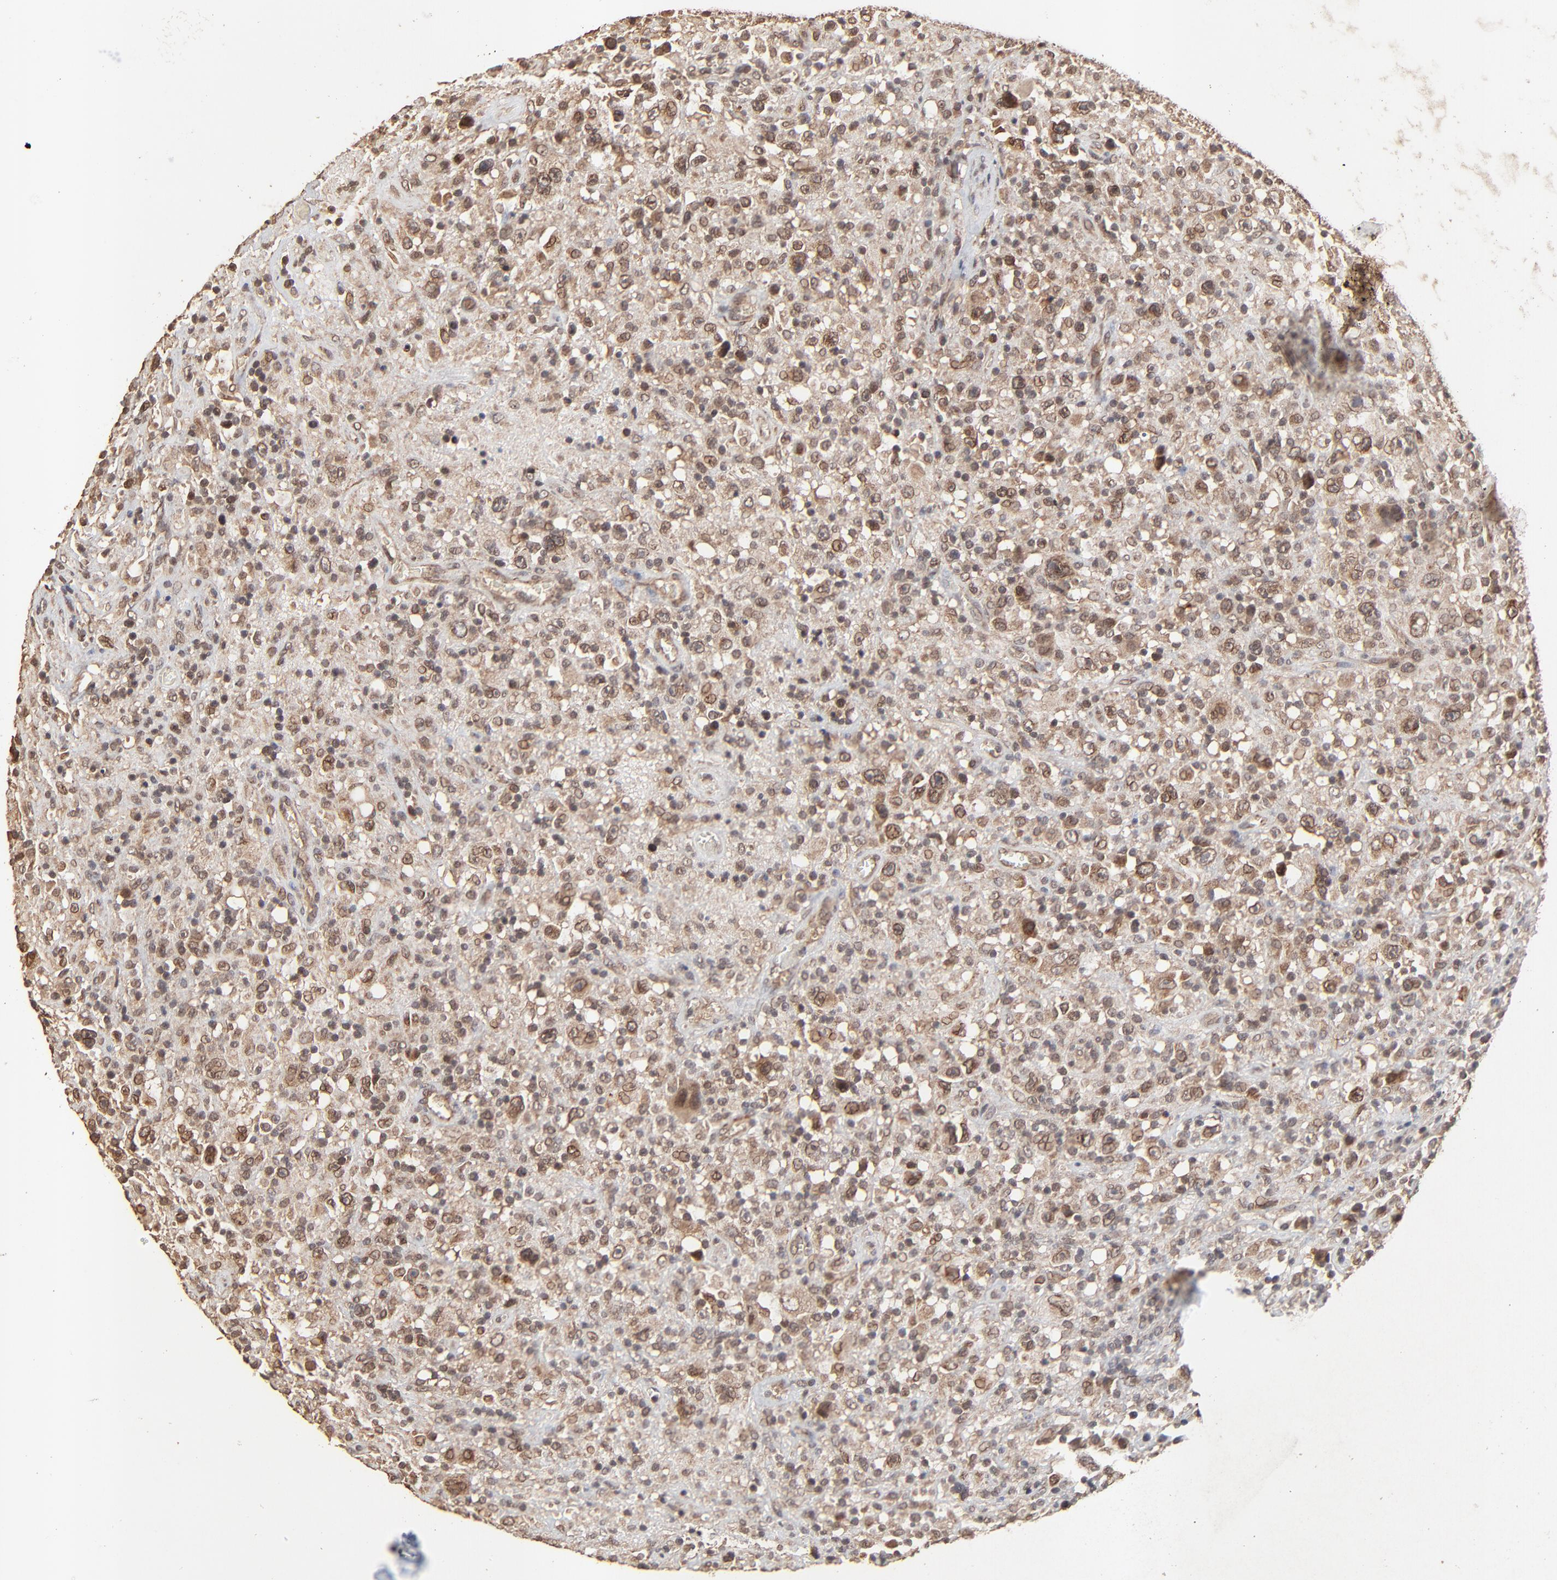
{"staining": {"intensity": "moderate", "quantity": "<25%", "location": "cytoplasmic/membranous"}, "tissue": "lymphoma", "cell_type": "Tumor cells", "image_type": "cancer", "snomed": [{"axis": "morphology", "description": "Hodgkin's disease, NOS"}, {"axis": "topography", "description": "Lymph node"}], "caption": "IHC photomicrograph of human lymphoma stained for a protein (brown), which displays low levels of moderate cytoplasmic/membranous positivity in approximately <25% of tumor cells.", "gene": "FAM227A", "patient": {"sex": "male", "age": 46}}